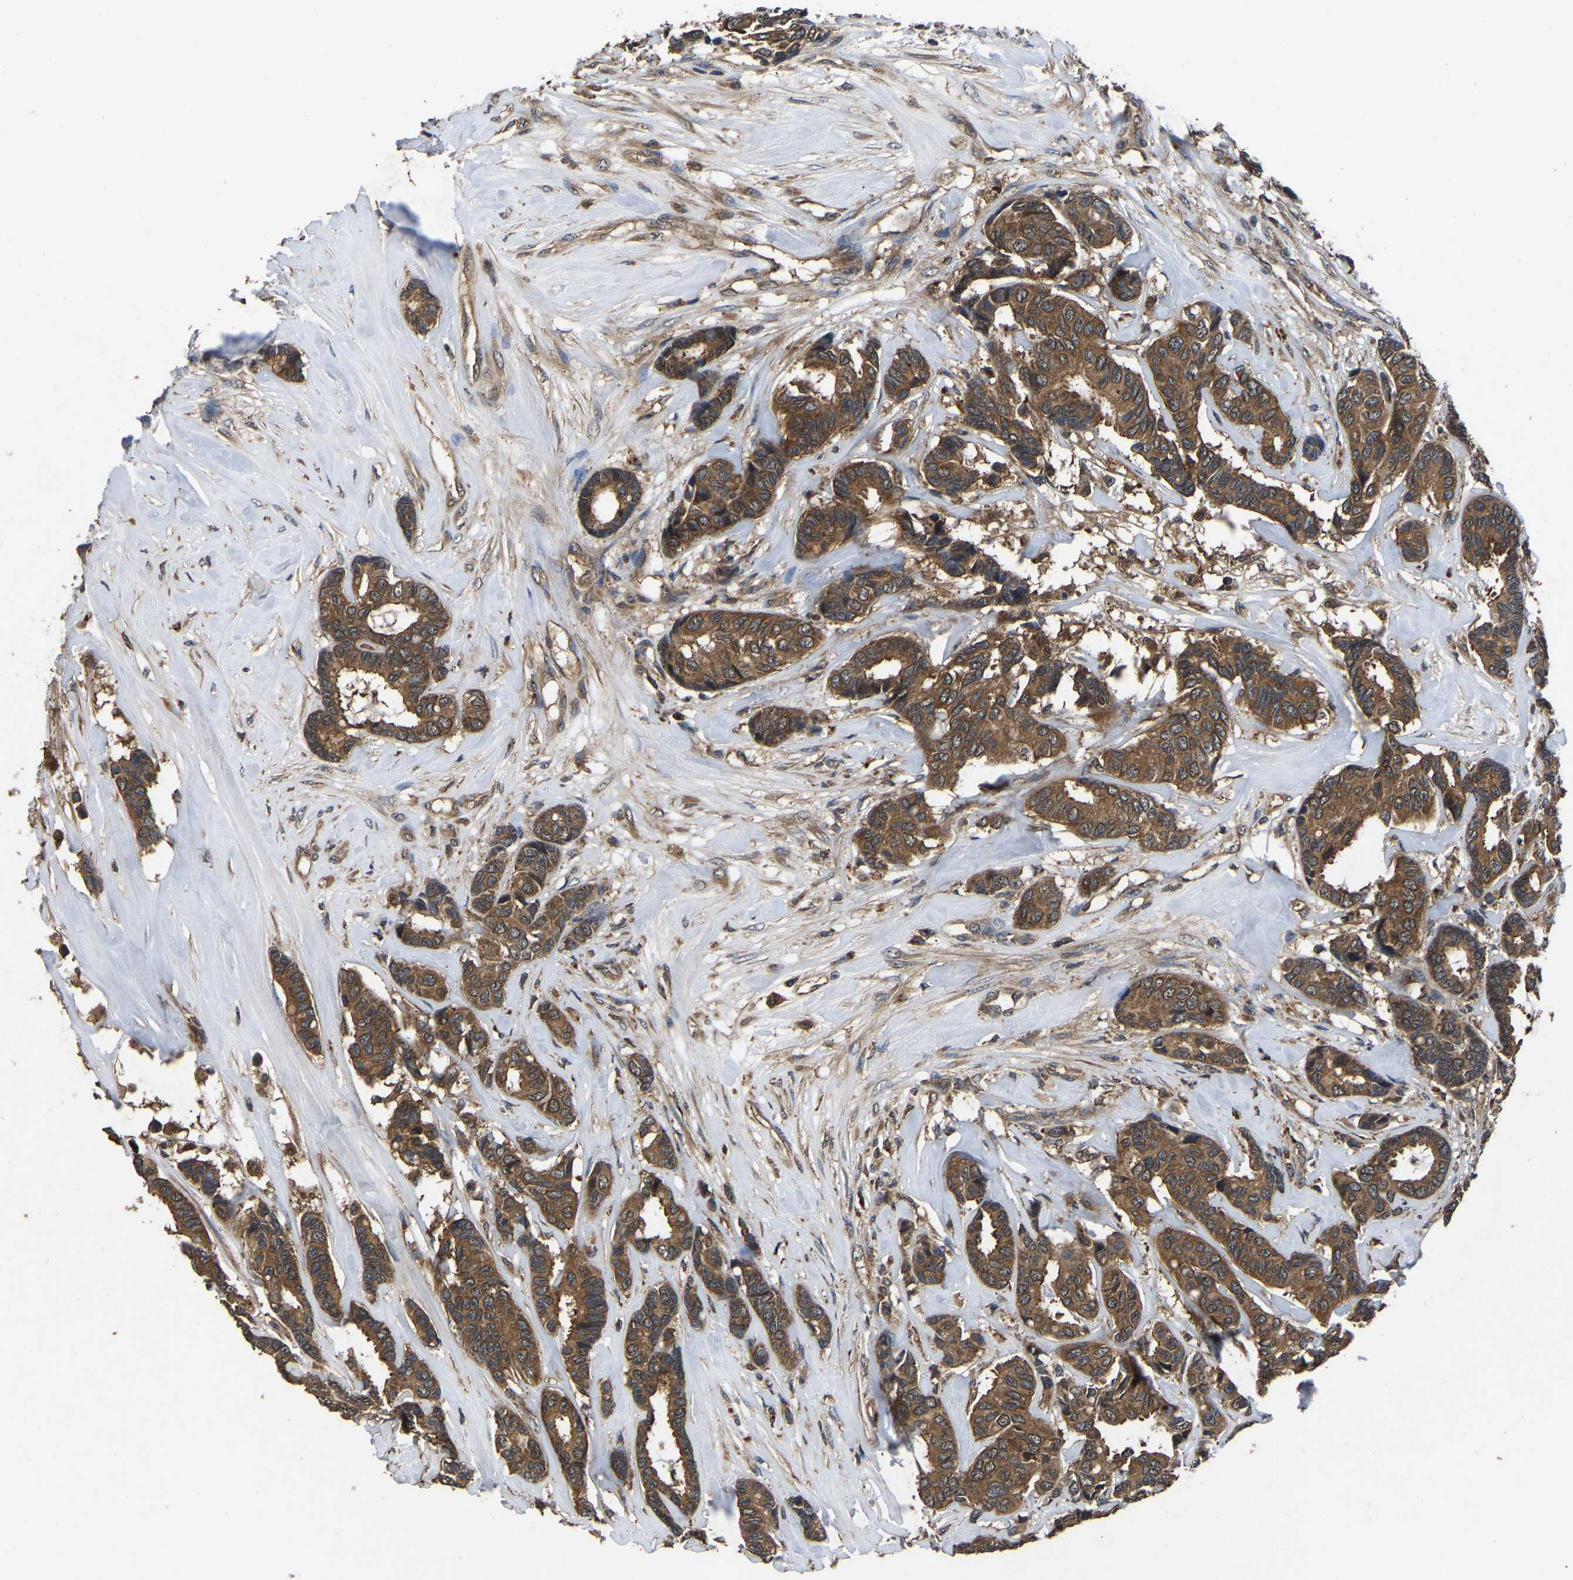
{"staining": {"intensity": "moderate", "quantity": ">75%", "location": "cytoplasmic/membranous"}, "tissue": "breast cancer", "cell_type": "Tumor cells", "image_type": "cancer", "snomed": [{"axis": "morphology", "description": "Duct carcinoma"}, {"axis": "topography", "description": "Breast"}], "caption": "Moderate cytoplasmic/membranous protein staining is present in about >75% of tumor cells in infiltrating ductal carcinoma (breast).", "gene": "CRYZL1", "patient": {"sex": "female", "age": 87}}